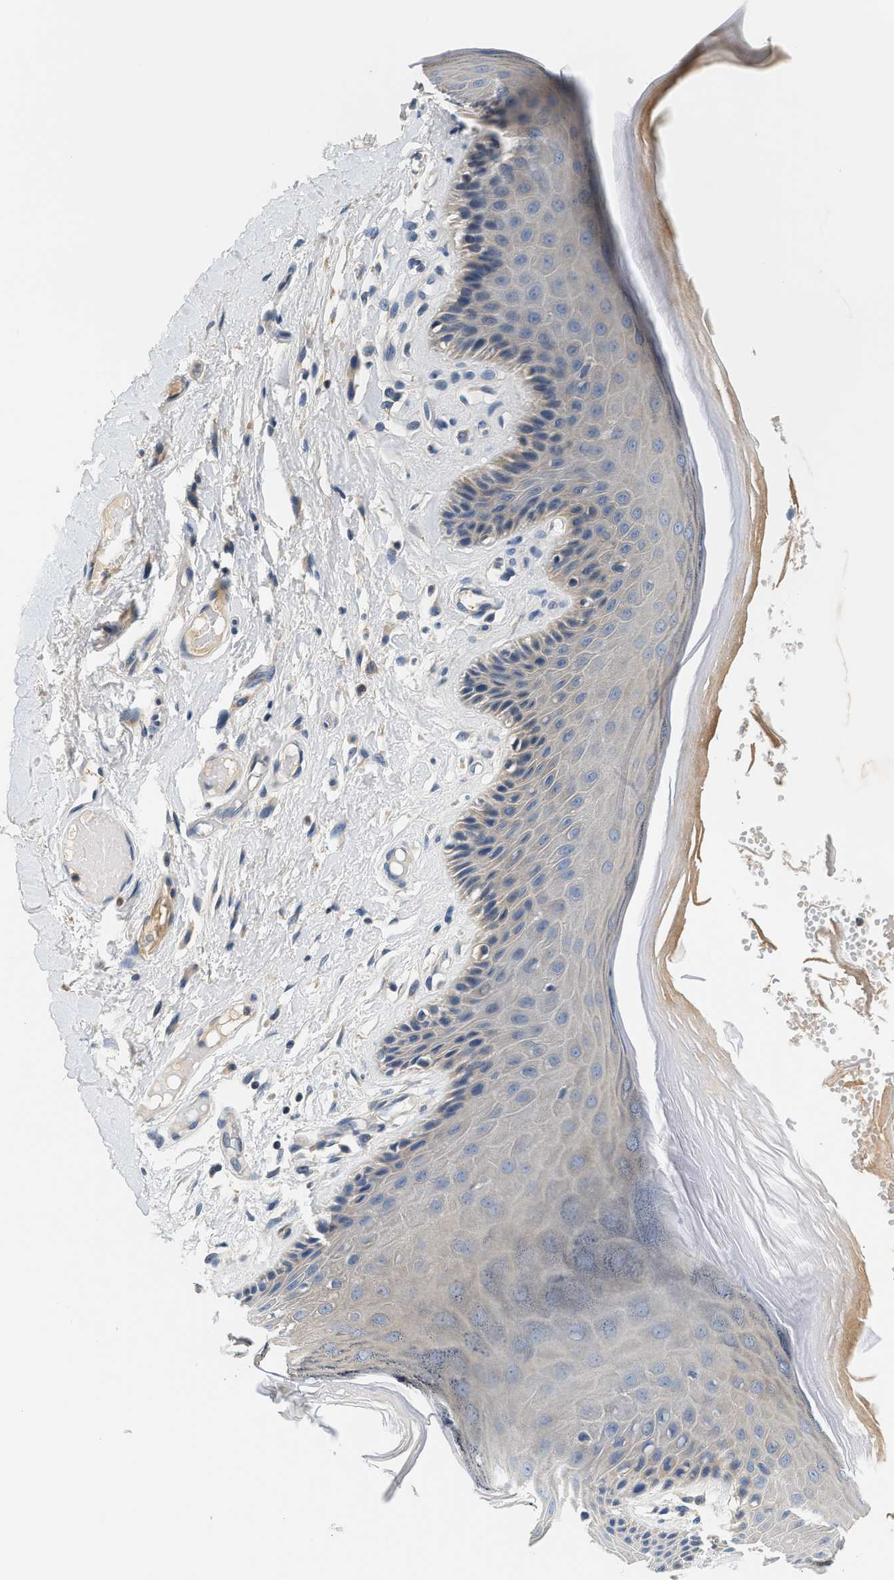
{"staining": {"intensity": "weak", "quantity": "<25%", "location": "cytoplasmic/membranous"}, "tissue": "skin", "cell_type": "Epidermal cells", "image_type": "normal", "snomed": [{"axis": "morphology", "description": "Normal tissue, NOS"}, {"axis": "topography", "description": "Vulva"}], "caption": "DAB (3,3'-diaminobenzidine) immunohistochemical staining of normal skin displays no significant expression in epidermal cells. (DAB immunohistochemistry (IHC) visualized using brightfield microscopy, high magnification).", "gene": "SLC35E1", "patient": {"sex": "female", "age": 73}}